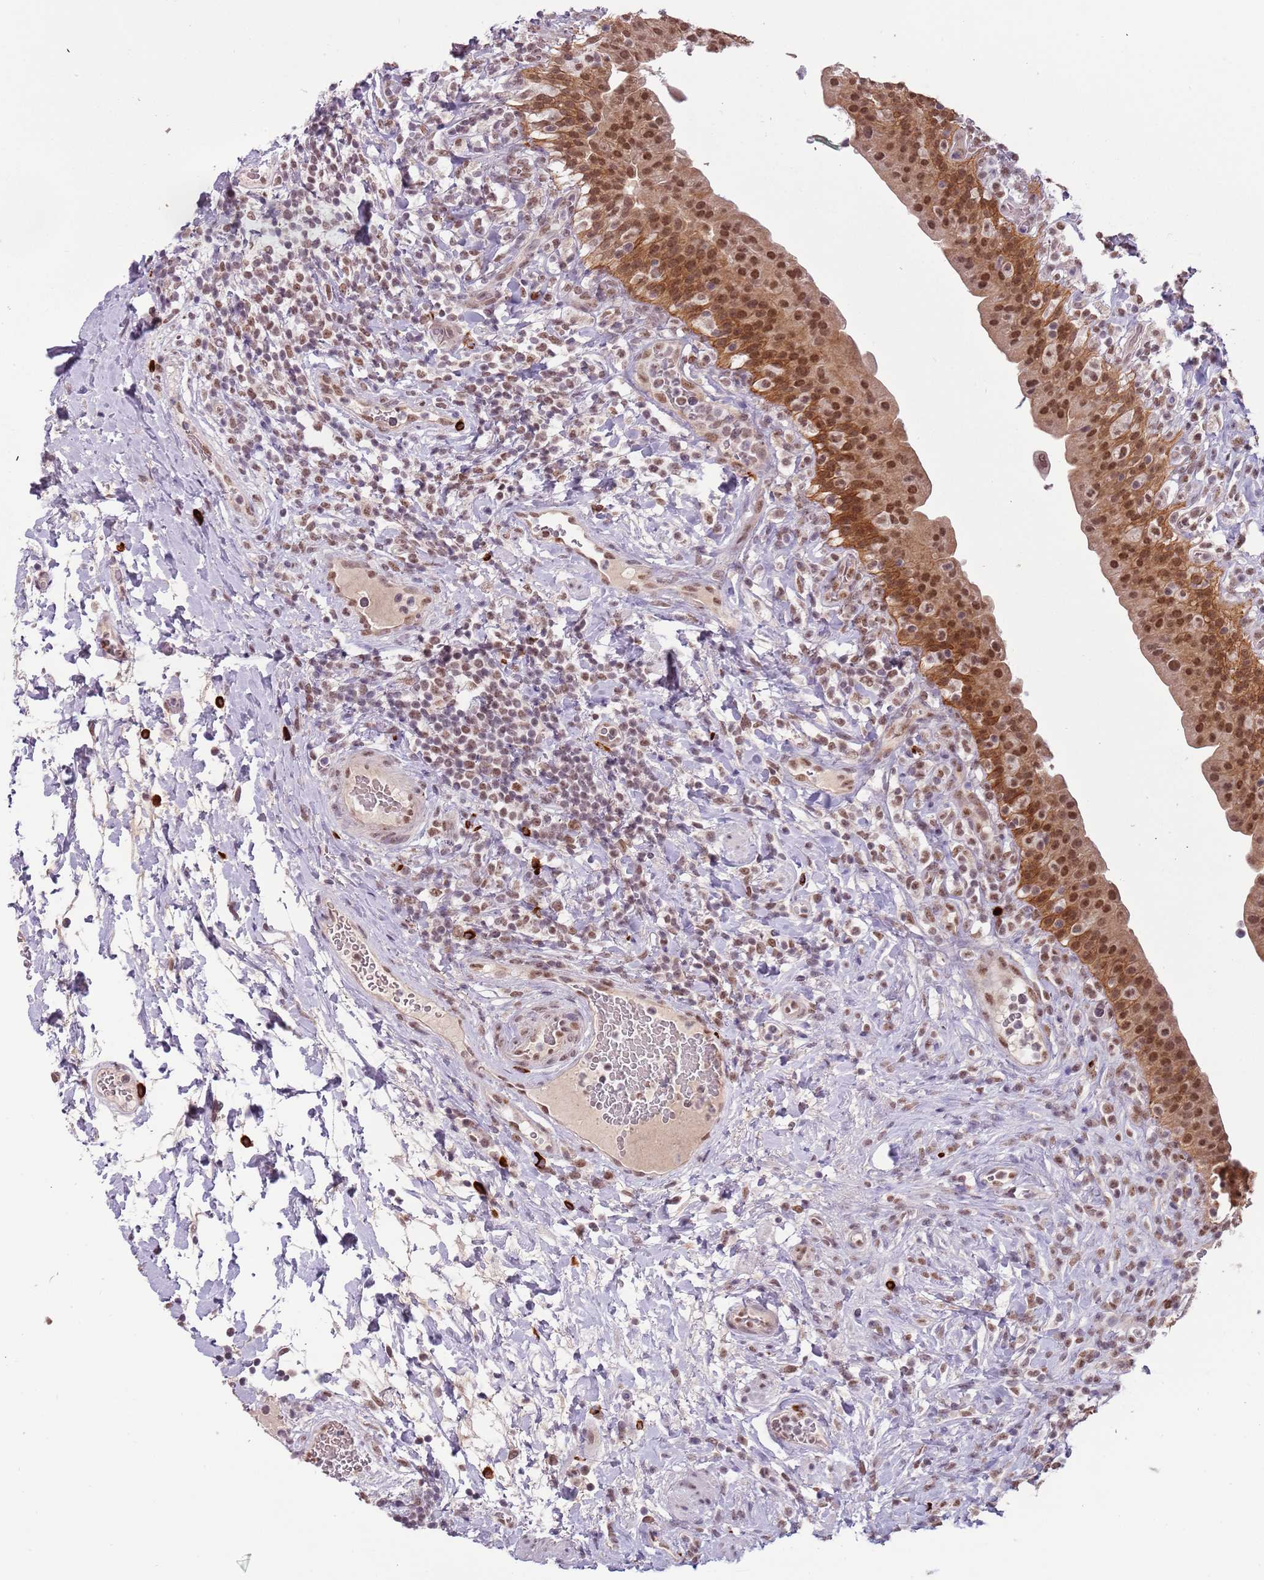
{"staining": {"intensity": "strong", "quantity": ">75%", "location": "cytoplasmic/membranous,nuclear"}, "tissue": "urinary bladder", "cell_type": "Urothelial cells", "image_type": "normal", "snomed": [{"axis": "morphology", "description": "Normal tissue, NOS"}, {"axis": "morphology", "description": "Inflammation, NOS"}, {"axis": "topography", "description": "Urinary bladder"}], "caption": "Strong cytoplasmic/membranous,nuclear protein expression is appreciated in approximately >75% of urothelial cells in urinary bladder. (Brightfield microscopy of DAB IHC at high magnification).", "gene": "FAM120AOS", "patient": {"sex": "male", "age": 64}}